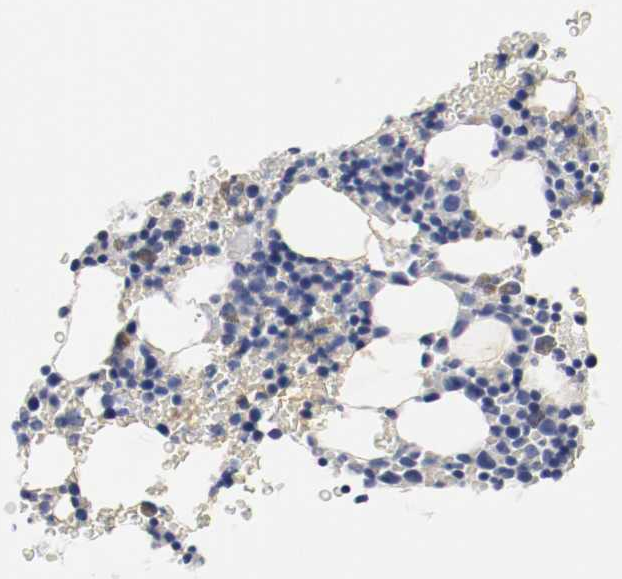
{"staining": {"intensity": "moderate", "quantity": "<25%", "location": "cytoplasmic/membranous"}, "tissue": "bone marrow", "cell_type": "Hematopoietic cells", "image_type": "normal", "snomed": [{"axis": "morphology", "description": "Normal tissue, NOS"}, {"axis": "morphology", "description": "Inflammation, NOS"}, {"axis": "topography", "description": "Bone marrow"}], "caption": "The micrograph demonstrates a brown stain indicating the presence of a protein in the cytoplasmic/membranous of hematopoietic cells in bone marrow.", "gene": "GAD1", "patient": {"sex": "male", "age": 22}}